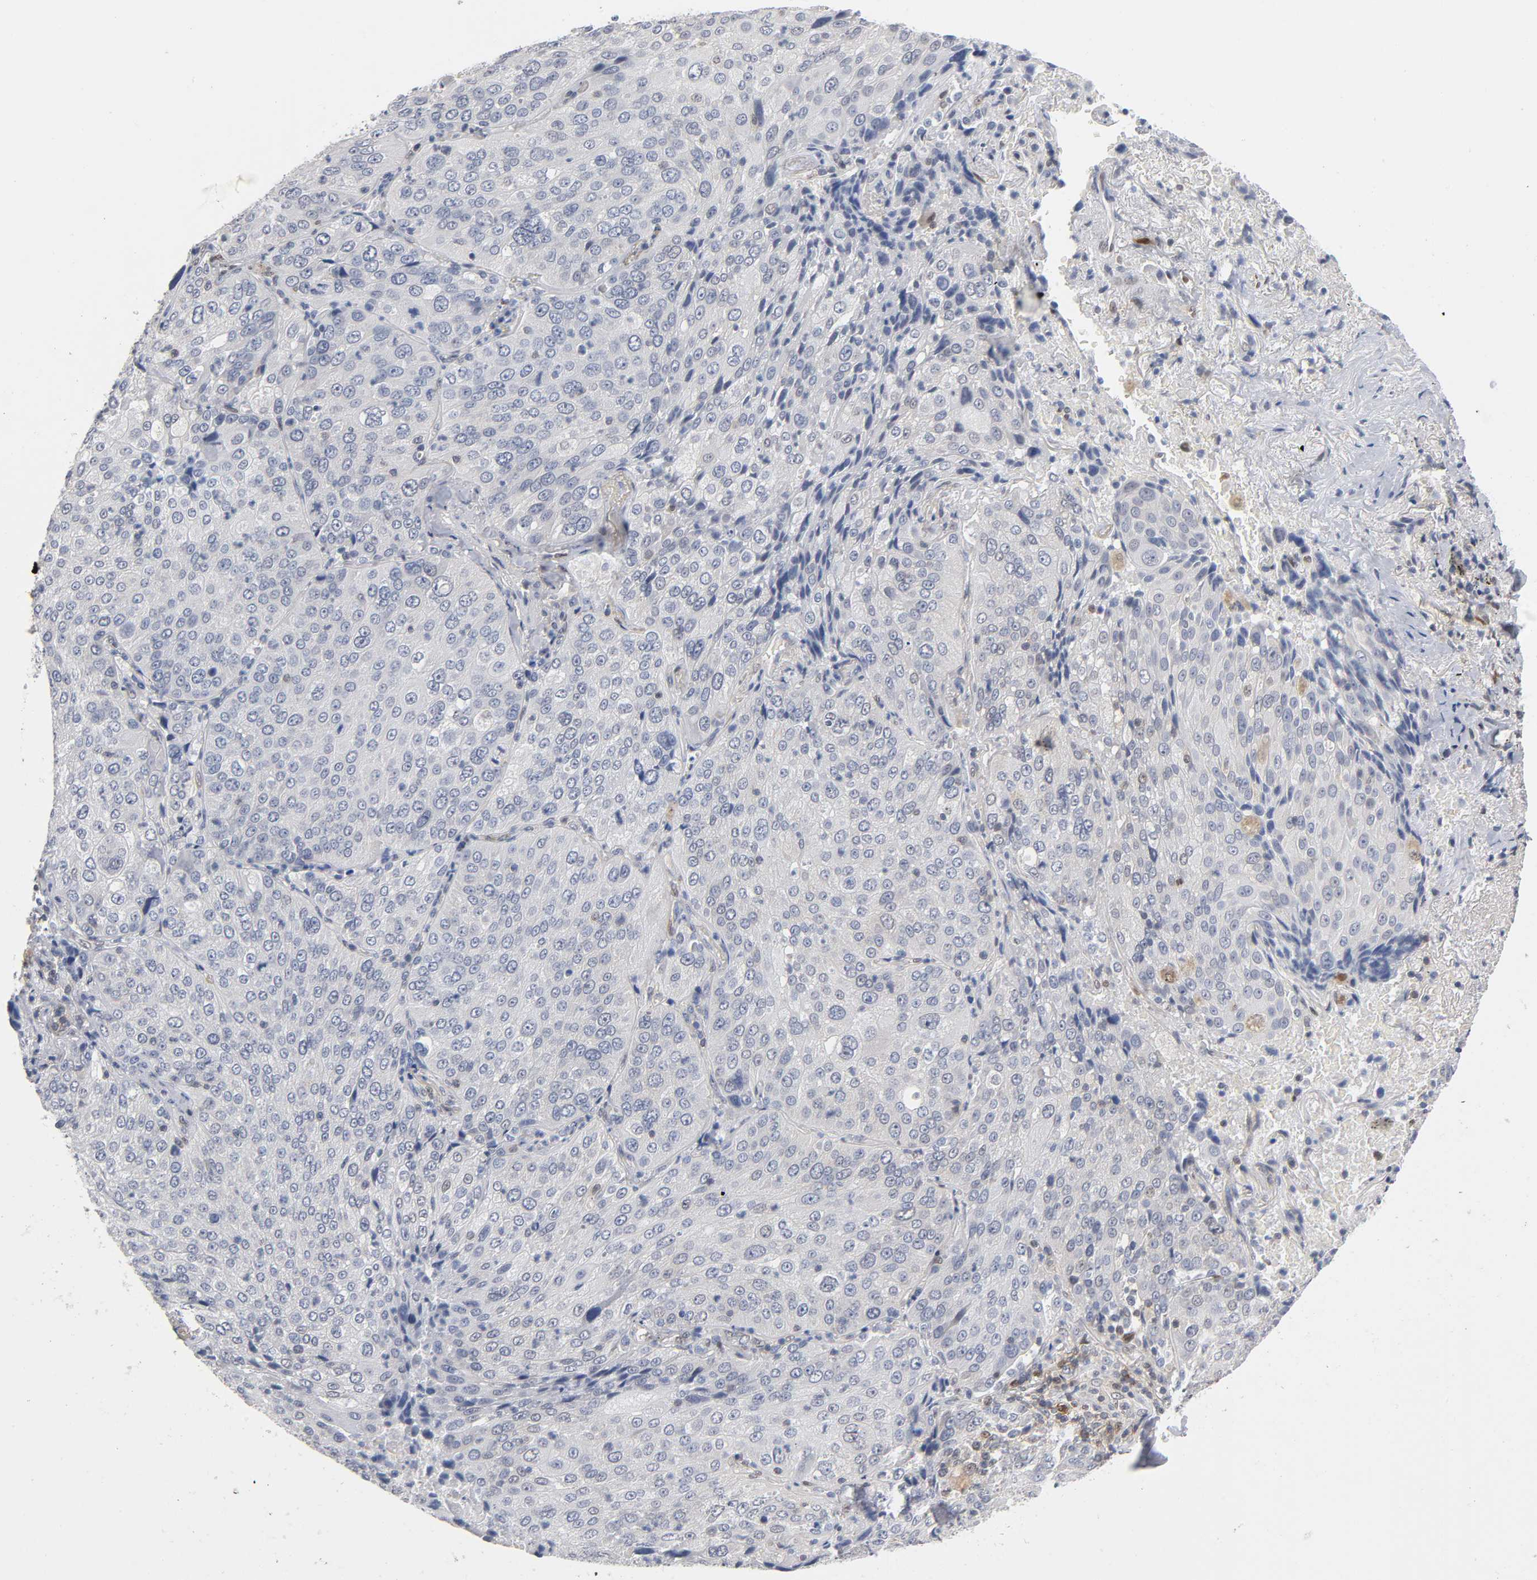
{"staining": {"intensity": "negative", "quantity": "none", "location": "none"}, "tissue": "lung cancer", "cell_type": "Tumor cells", "image_type": "cancer", "snomed": [{"axis": "morphology", "description": "Squamous cell carcinoma, NOS"}, {"axis": "topography", "description": "Lung"}], "caption": "Tumor cells show no significant protein positivity in squamous cell carcinoma (lung).", "gene": "NFATC1", "patient": {"sex": "male", "age": 54}}